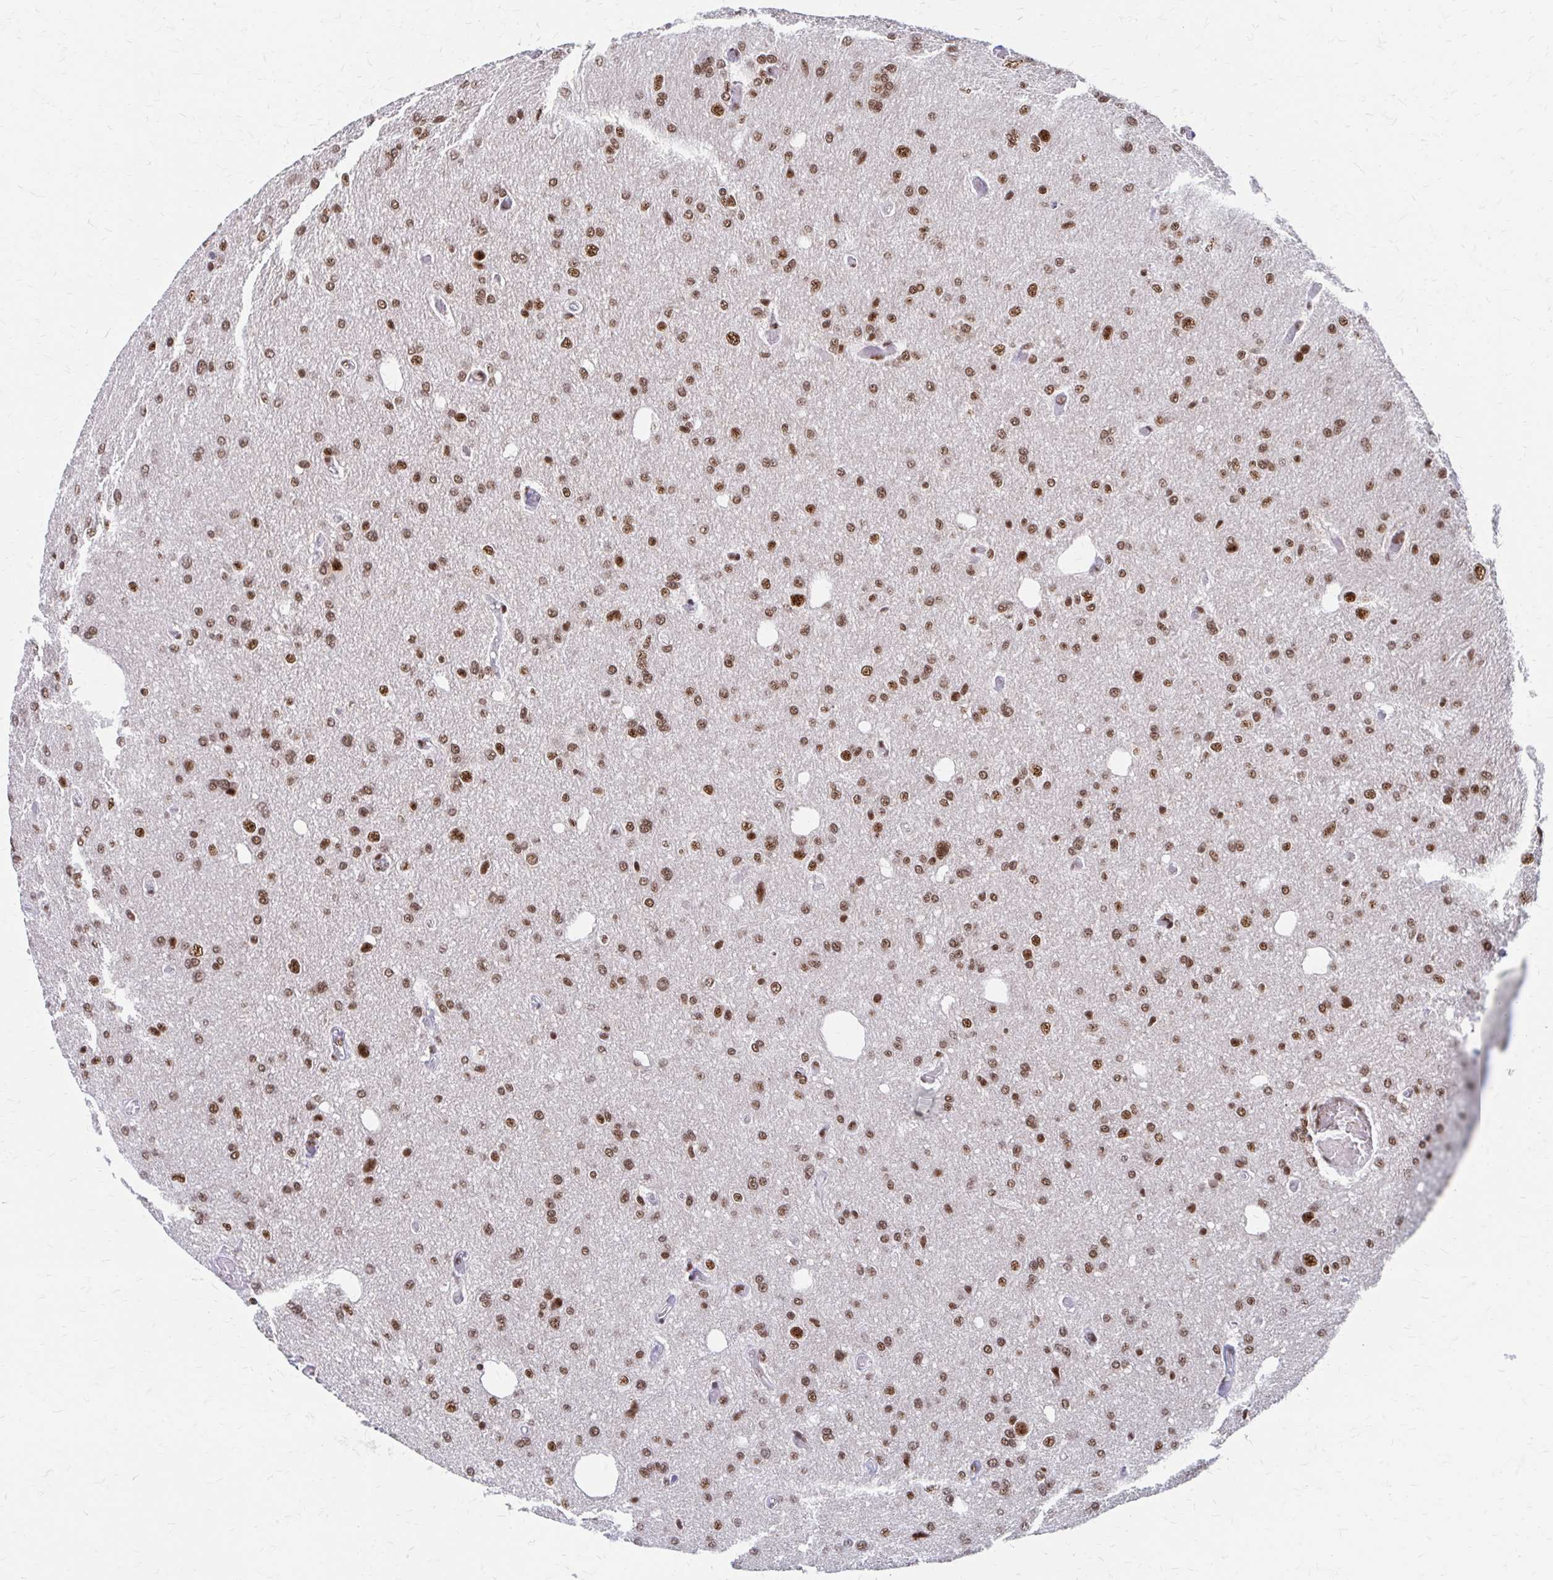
{"staining": {"intensity": "moderate", "quantity": ">75%", "location": "nuclear"}, "tissue": "glioma", "cell_type": "Tumor cells", "image_type": "cancer", "snomed": [{"axis": "morphology", "description": "Glioma, malignant, Low grade"}, {"axis": "topography", "description": "Brain"}], "caption": "Immunohistochemical staining of human malignant glioma (low-grade) displays moderate nuclear protein staining in about >75% of tumor cells.", "gene": "CNKSR3", "patient": {"sex": "male", "age": 26}}